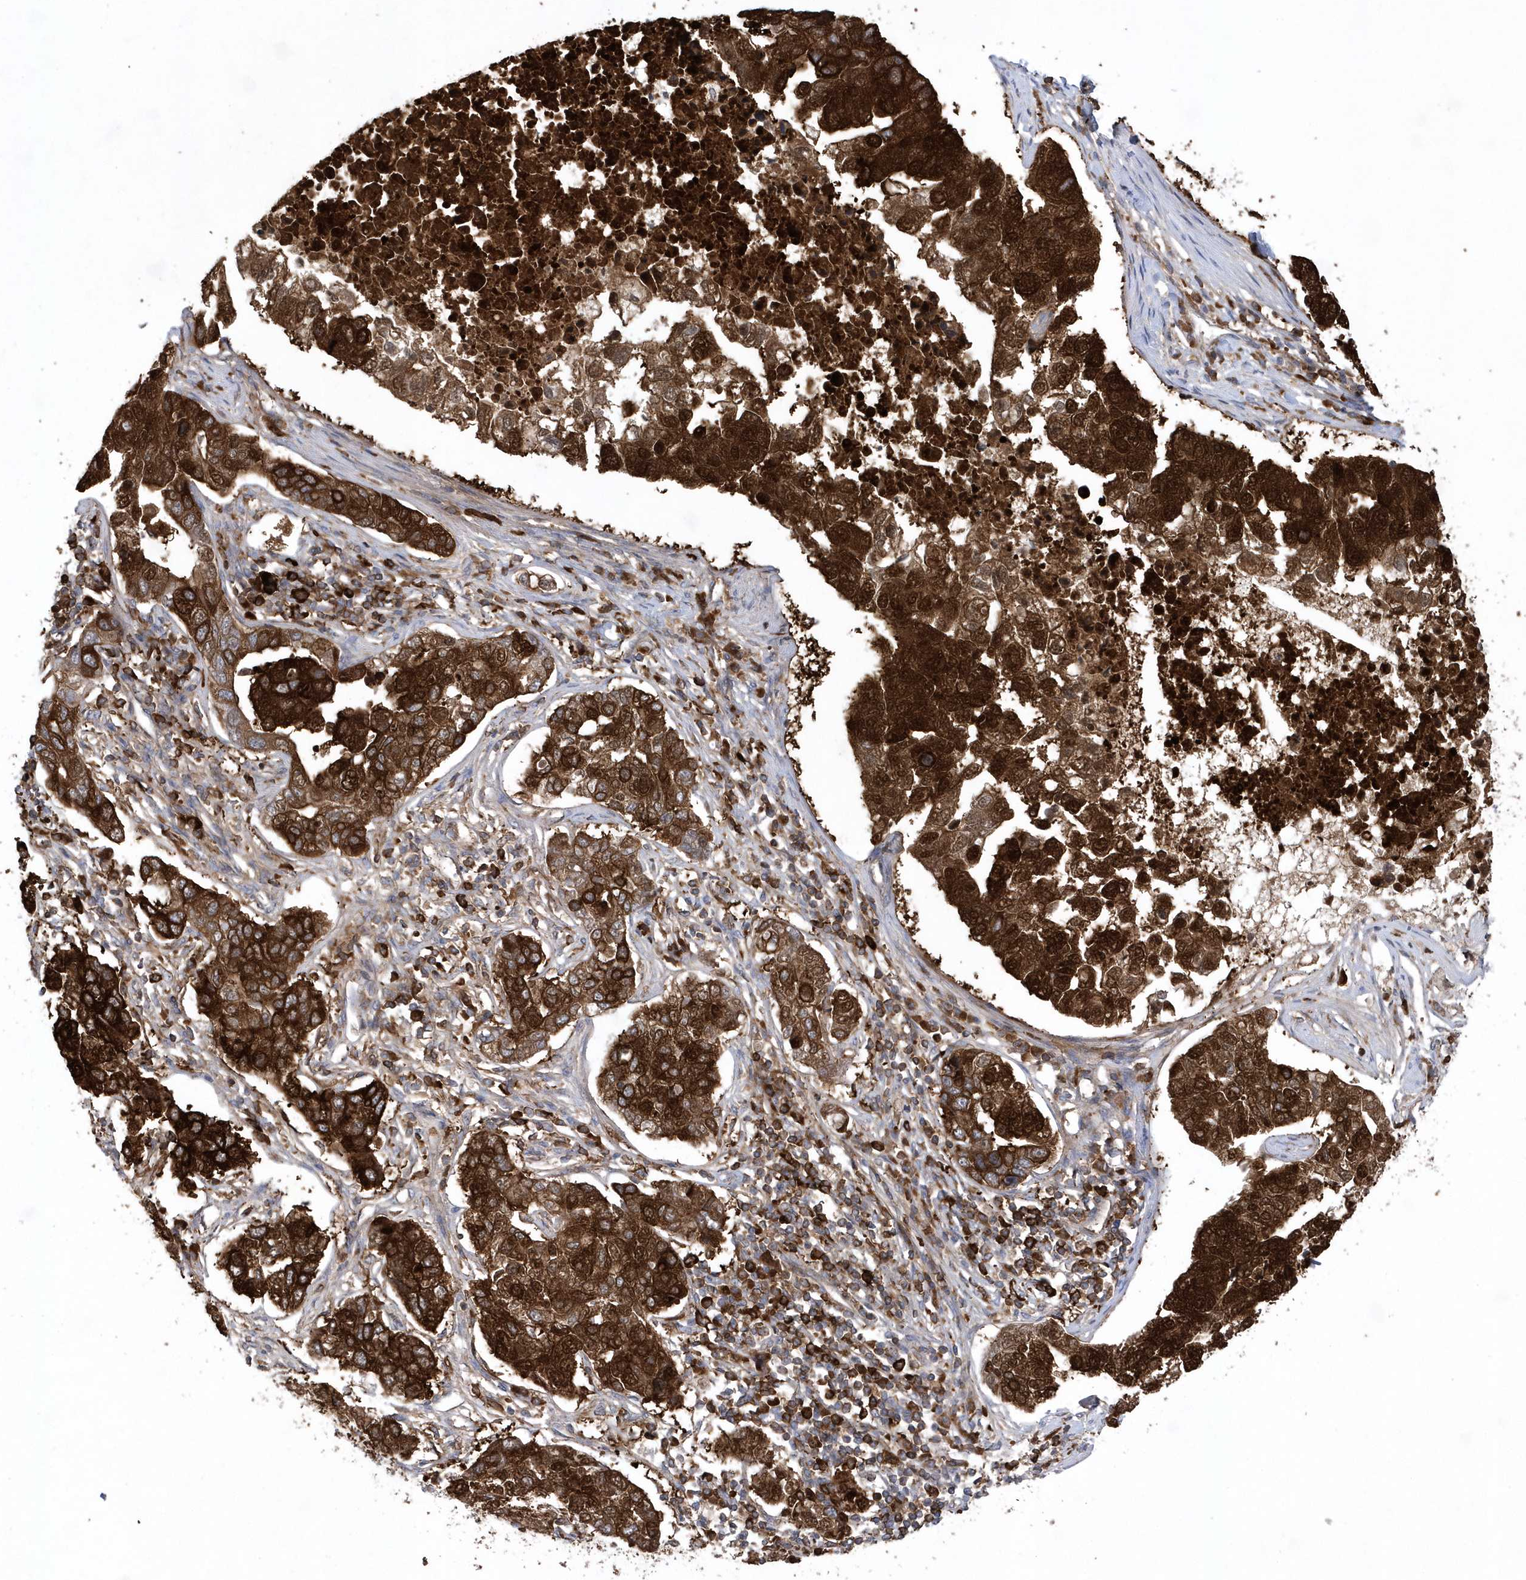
{"staining": {"intensity": "strong", "quantity": ">75%", "location": "cytoplasmic/membranous,nuclear"}, "tissue": "pancreatic cancer", "cell_type": "Tumor cells", "image_type": "cancer", "snomed": [{"axis": "morphology", "description": "Adenocarcinoma, NOS"}, {"axis": "topography", "description": "Pancreas"}], "caption": "Protein analysis of pancreatic adenocarcinoma tissue demonstrates strong cytoplasmic/membranous and nuclear expression in approximately >75% of tumor cells.", "gene": "PAICS", "patient": {"sex": "female", "age": 61}}